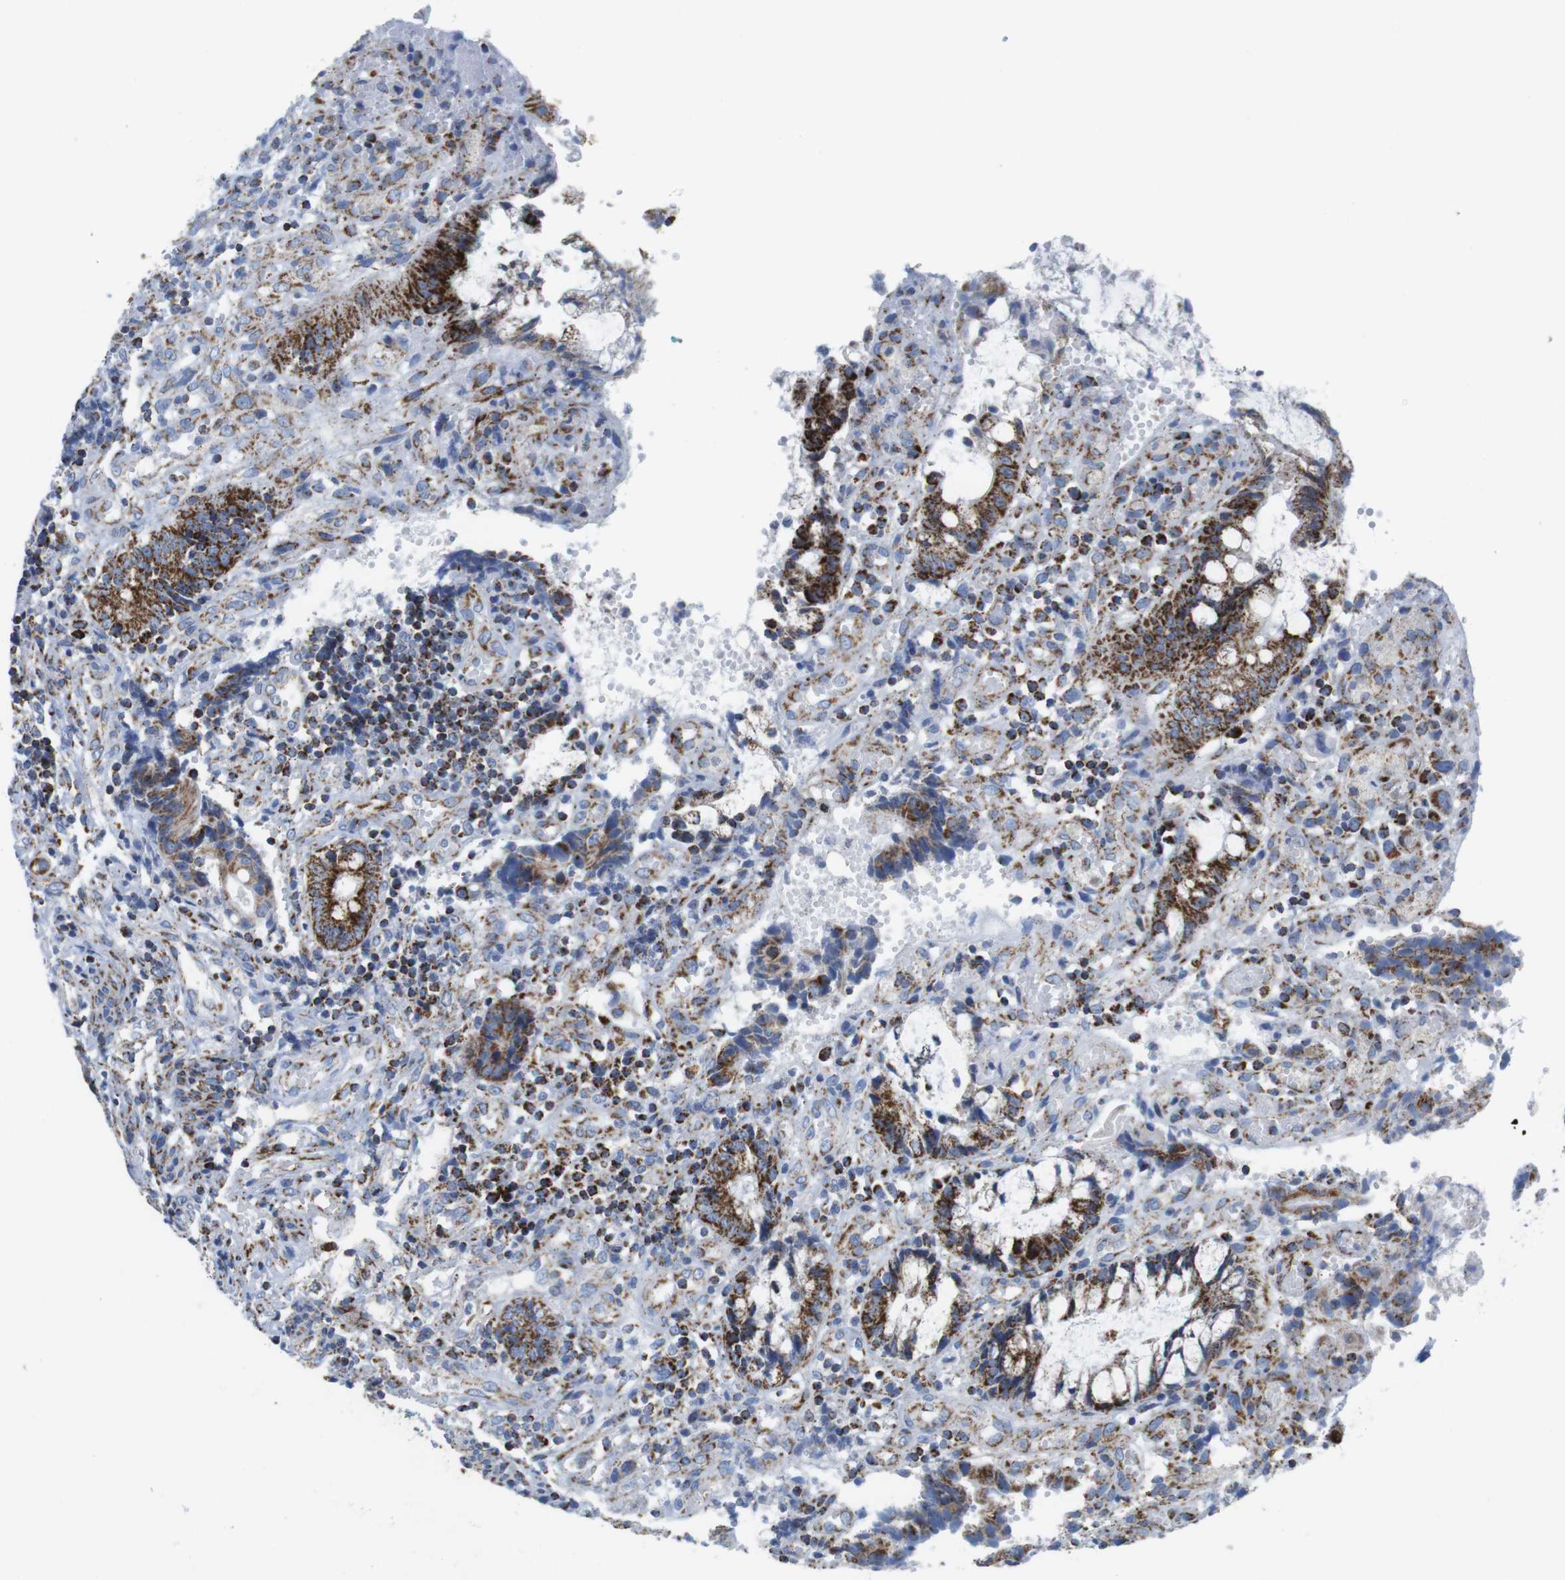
{"staining": {"intensity": "moderate", "quantity": ">75%", "location": "cytoplasmic/membranous"}, "tissue": "colorectal cancer", "cell_type": "Tumor cells", "image_type": "cancer", "snomed": [{"axis": "morphology", "description": "Adenocarcinoma, NOS"}, {"axis": "topography", "description": "Colon"}], "caption": "An immunohistochemistry (IHC) histopathology image of neoplastic tissue is shown. Protein staining in brown shows moderate cytoplasmic/membranous positivity in colorectal adenocarcinoma within tumor cells.", "gene": "ATP5PO", "patient": {"sex": "female", "age": 57}}